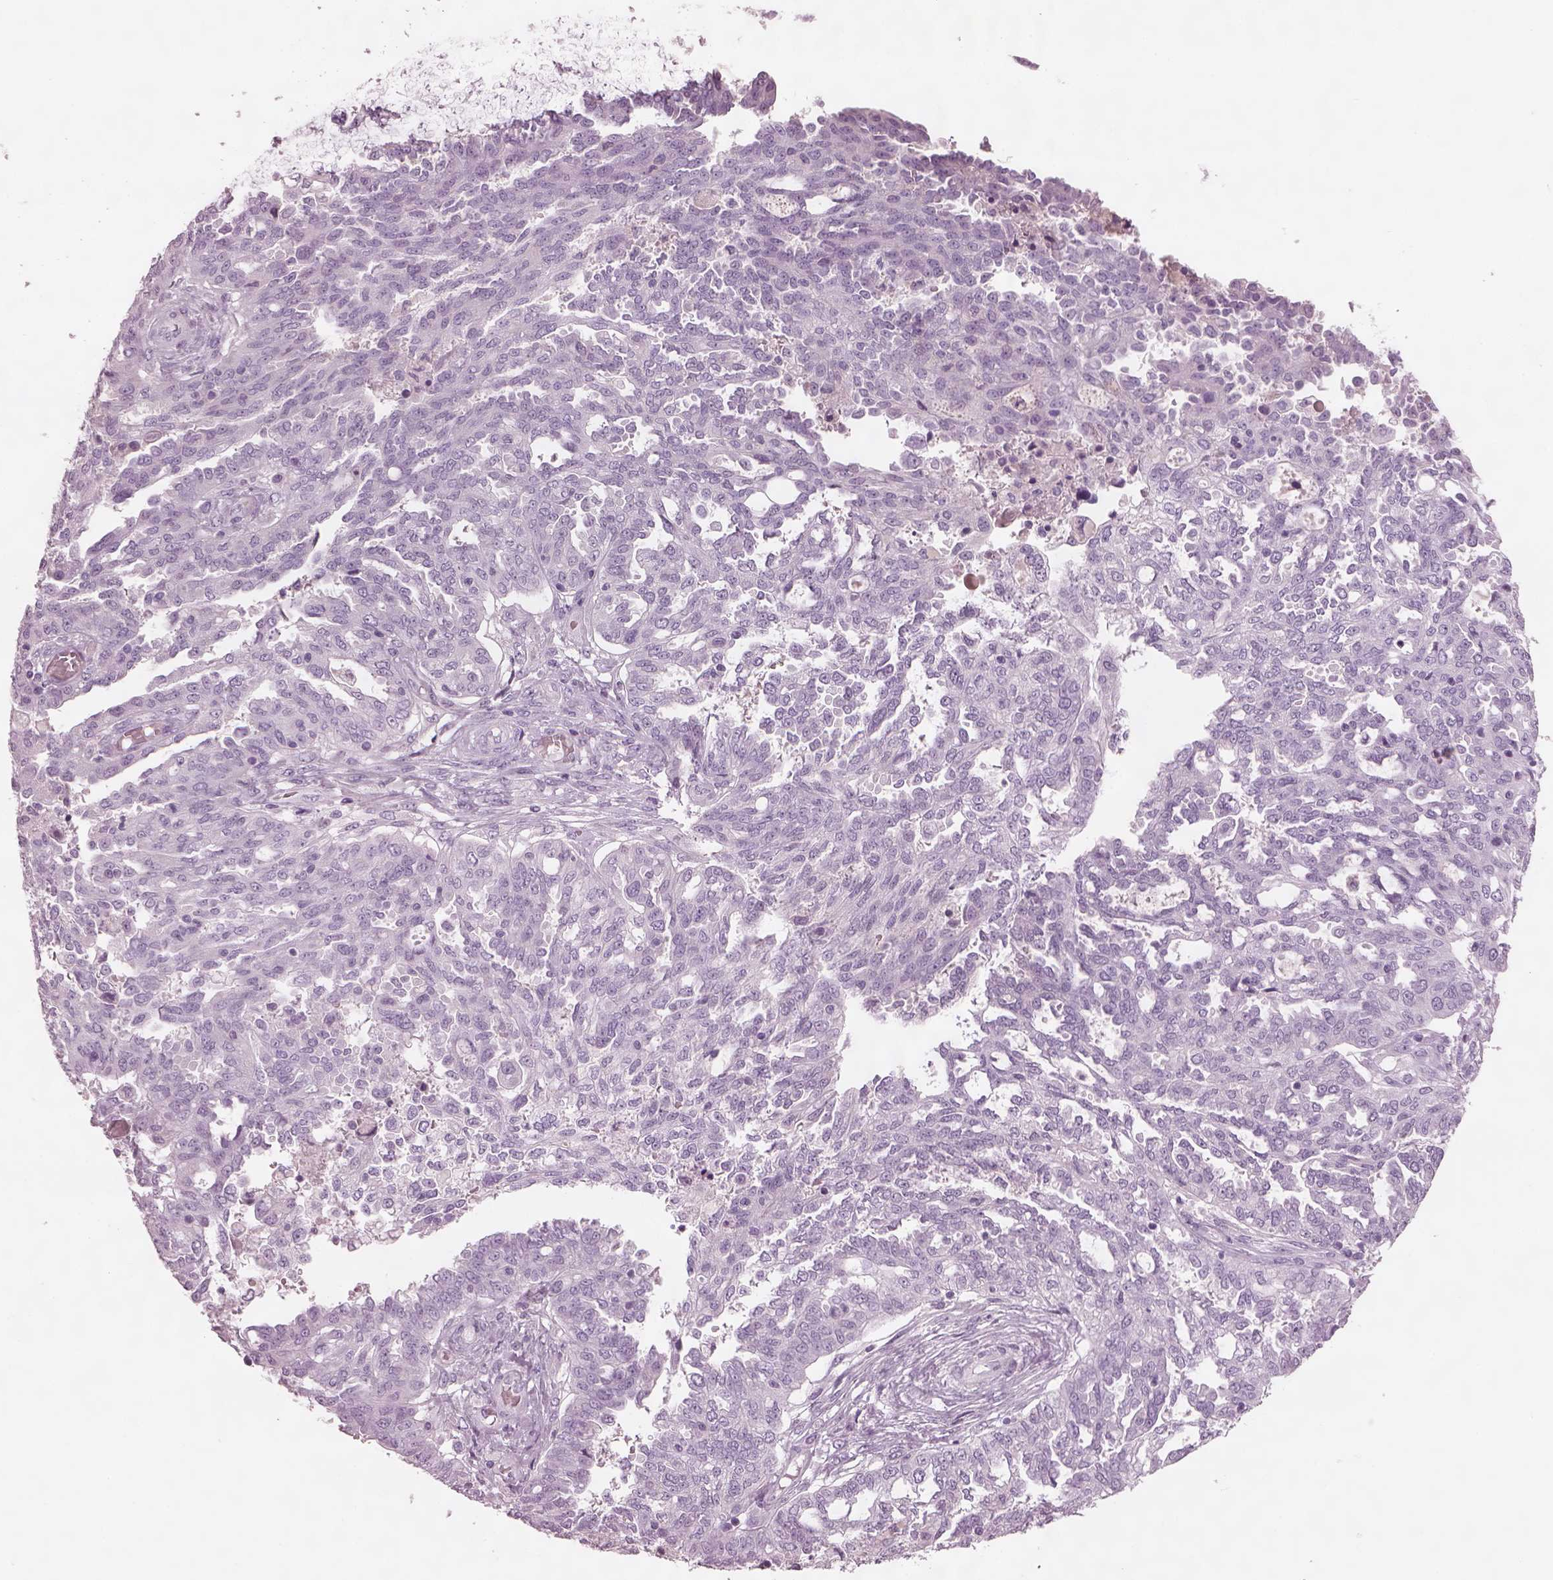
{"staining": {"intensity": "negative", "quantity": "none", "location": "none"}, "tissue": "ovarian cancer", "cell_type": "Tumor cells", "image_type": "cancer", "snomed": [{"axis": "morphology", "description": "Cystadenocarcinoma, serous, NOS"}, {"axis": "topography", "description": "Ovary"}], "caption": "Immunohistochemical staining of human ovarian cancer displays no significant positivity in tumor cells.", "gene": "PACRG", "patient": {"sex": "female", "age": 67}}